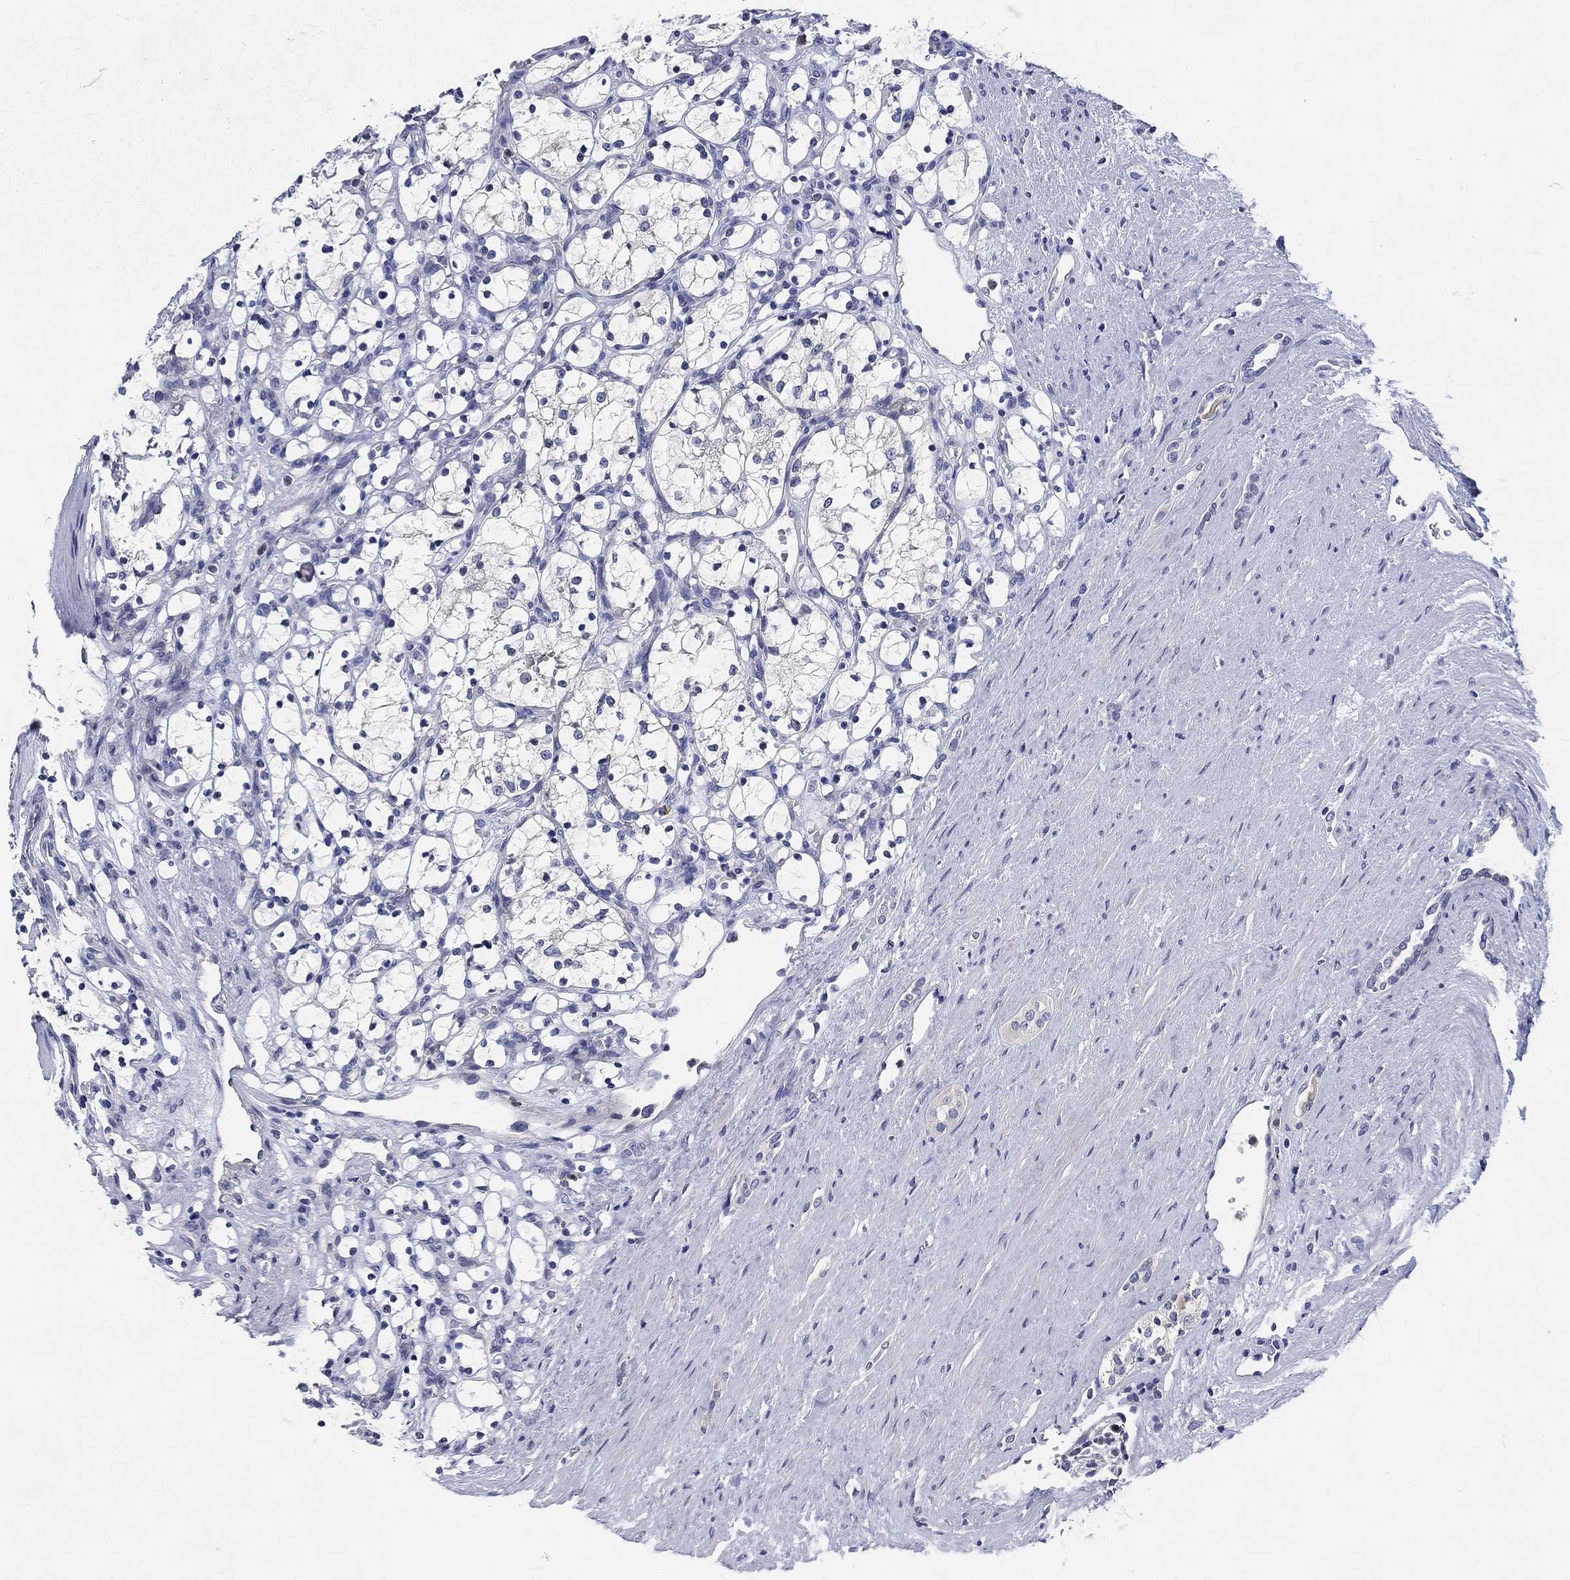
{"staining": {"intensity": "negative", "quantity": "none", "location": "none"}, "tissue": "renal cancer", "cell_type": "Tumor cells", "image_type": "cancer", "snomed": [{"axis": "morphology", "description": "Adenocarcinoma, NOS"}, {"axis": "topography", "description": "Kidney"}], "caption": "A high-resolution photomicrograph shows immunohistochemistry staining of renal cancer, which demonstrates no significant staining in tumor cells.", "gene": "DAZL", "patient": {"sex": "female", "age": 69}}